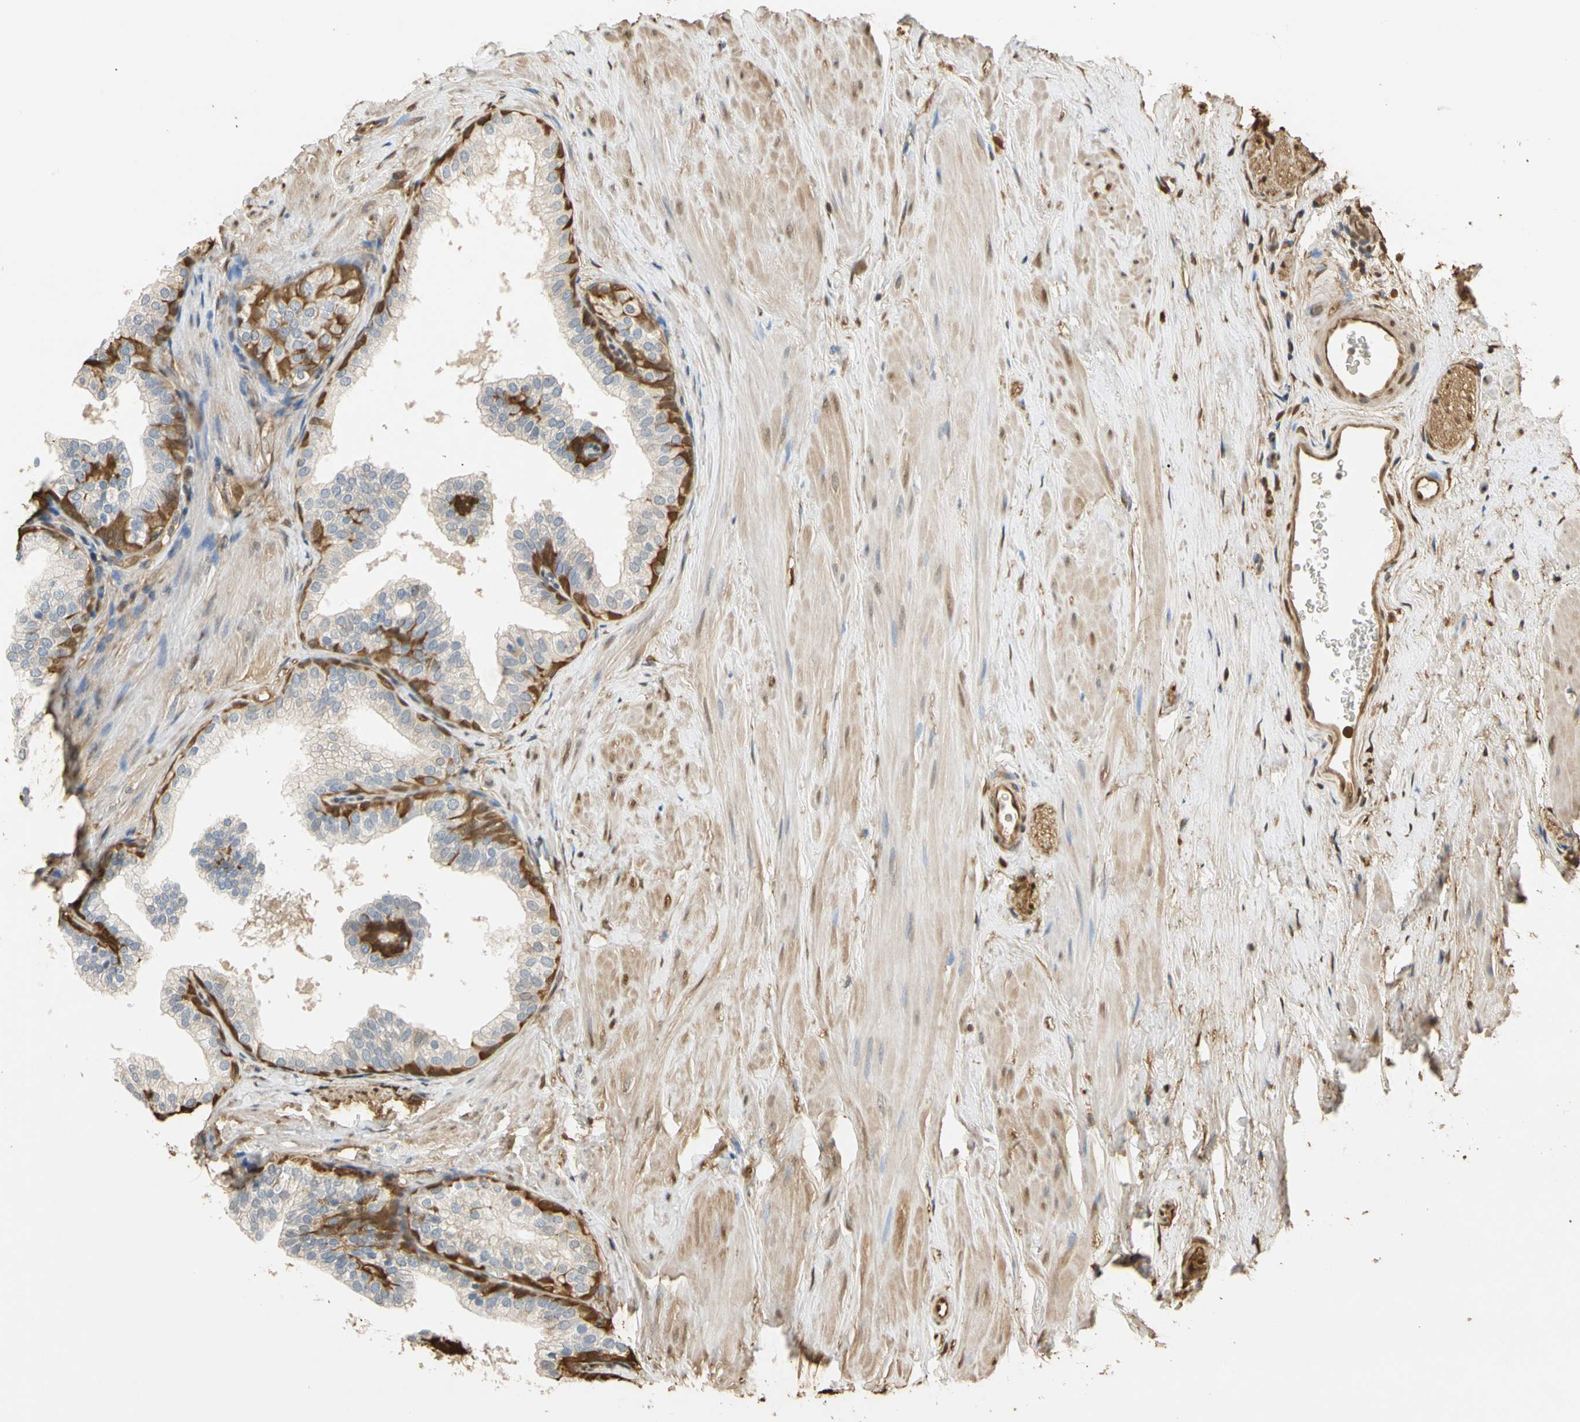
{"staining": {"intensity": "strong", "quantity": "<25%", "location": "cytoplasmic/membranous,nuclear"}, "tissue": "prostate", "cell_type": "Glandular cells", "image_type": "normal", "snomed": [{"axis": "morphology", "description": "Normal tissue, NOS"}, {"axis": "topography", "description": "Prostate"}], "caption": "The histopathology image exhibits immunohistochemical staining of unremarkable prostate. There is strong cytoplasmic/membranous,nuclear positivity is identified in about <25% of glandular cells. The staining was performed using DAB to visualize the protein expression in brown, while the nuclei were stained in blue with hematoxylin (Magnification: 20x).", "gene": "S100A6", "patient": {"sex": "male", "age": 60}}